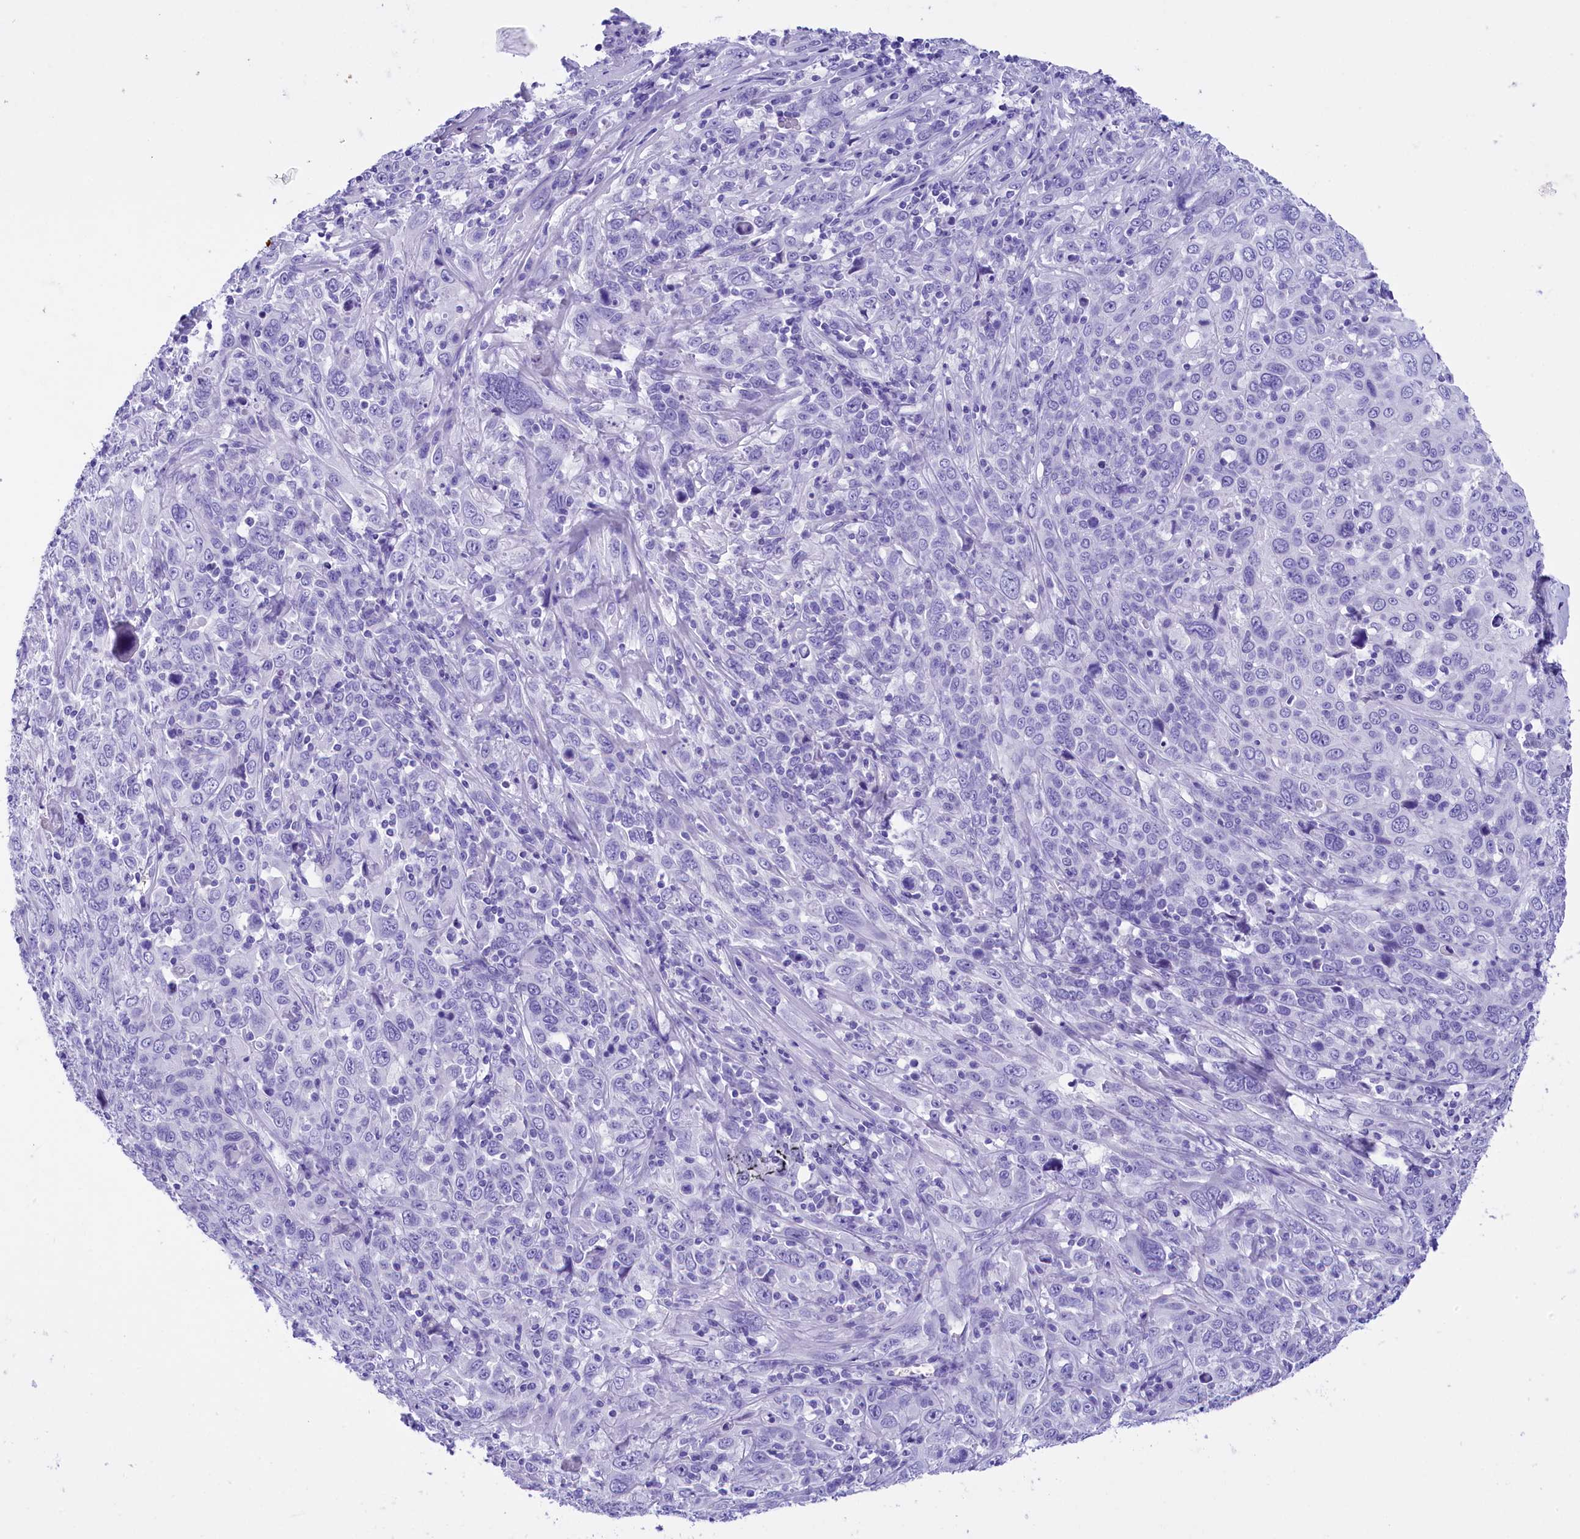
{"staining": {"intensity": "negative", "quantity": "none", "location": "none"}, "tissue": "cervical cancer", "cell_type": "Tumor cells", "image_type": "cancer", "snomed": [{"axis": "morphology", "description": "Squamous cell carcinoma, NOS"}, {"axis": "topography", "description": "Cervix"}], "caption": "Cervical squamous cell carcinoma was stained to show a protein in brown. There is no significant staining in tumor cells.", "gene": "CLC", "patient": {"sex": "female", "age": 46}}